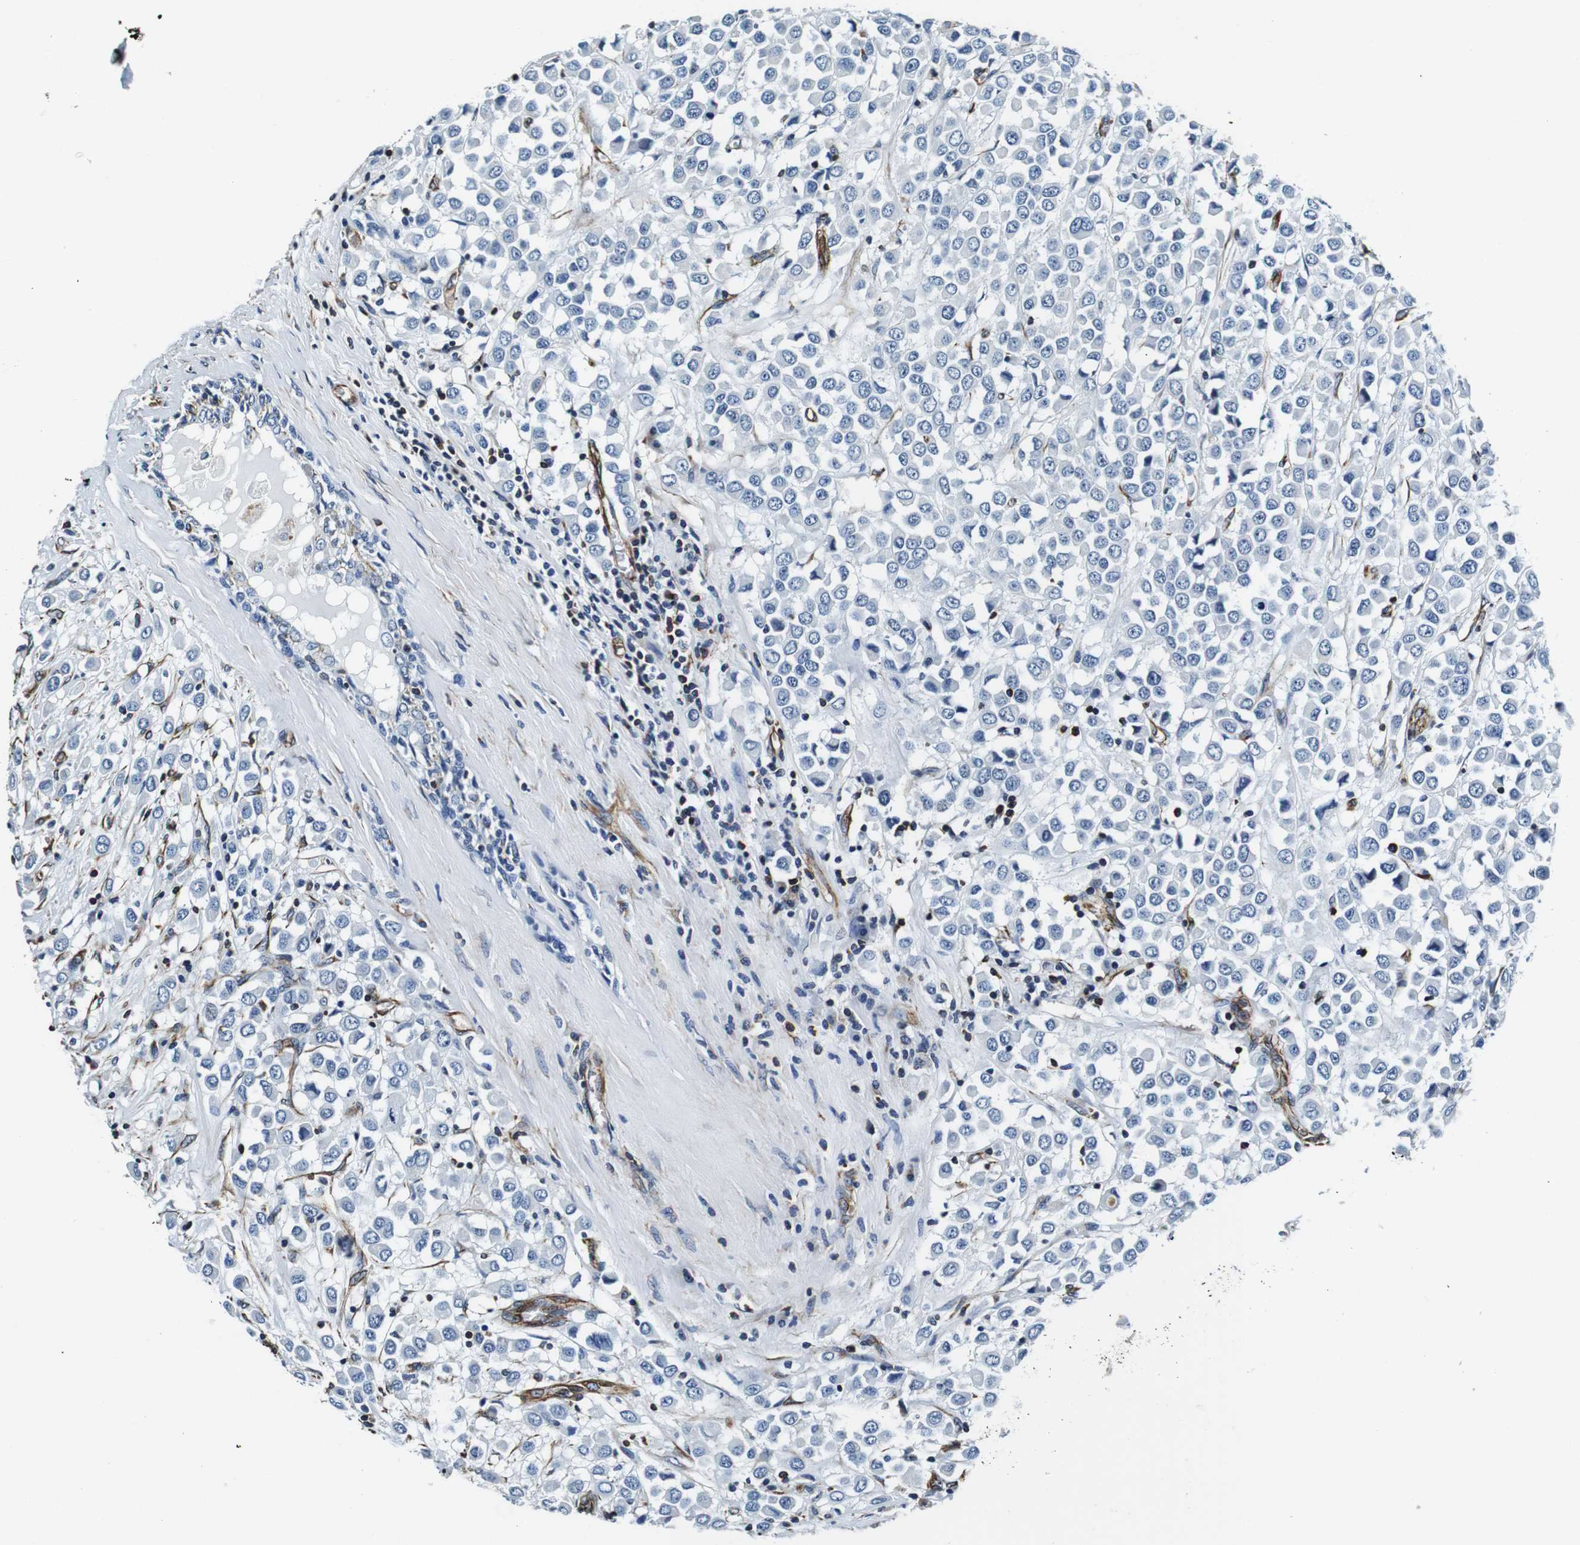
{"staining": {"intensity": "negative", "quantity": "none", "location": "none"}, "tissue": "breast cancer", "cell_type": "Tumor cells", "image_type": "cancer", "snomed": [{"axis": "morphology", "description": "Duct carcinoma"}, {"axis": "topography", "description": "Breast"}], "caption": "This histopathology image is of breast intraductal carcinoma stained with immunohistochemistry to label a protein in brown with the nuclei are counter-stained blue. There is no expression in tumor cells.", "gene": "GJE1", "patient": {"sex": "female", "age": 61}}